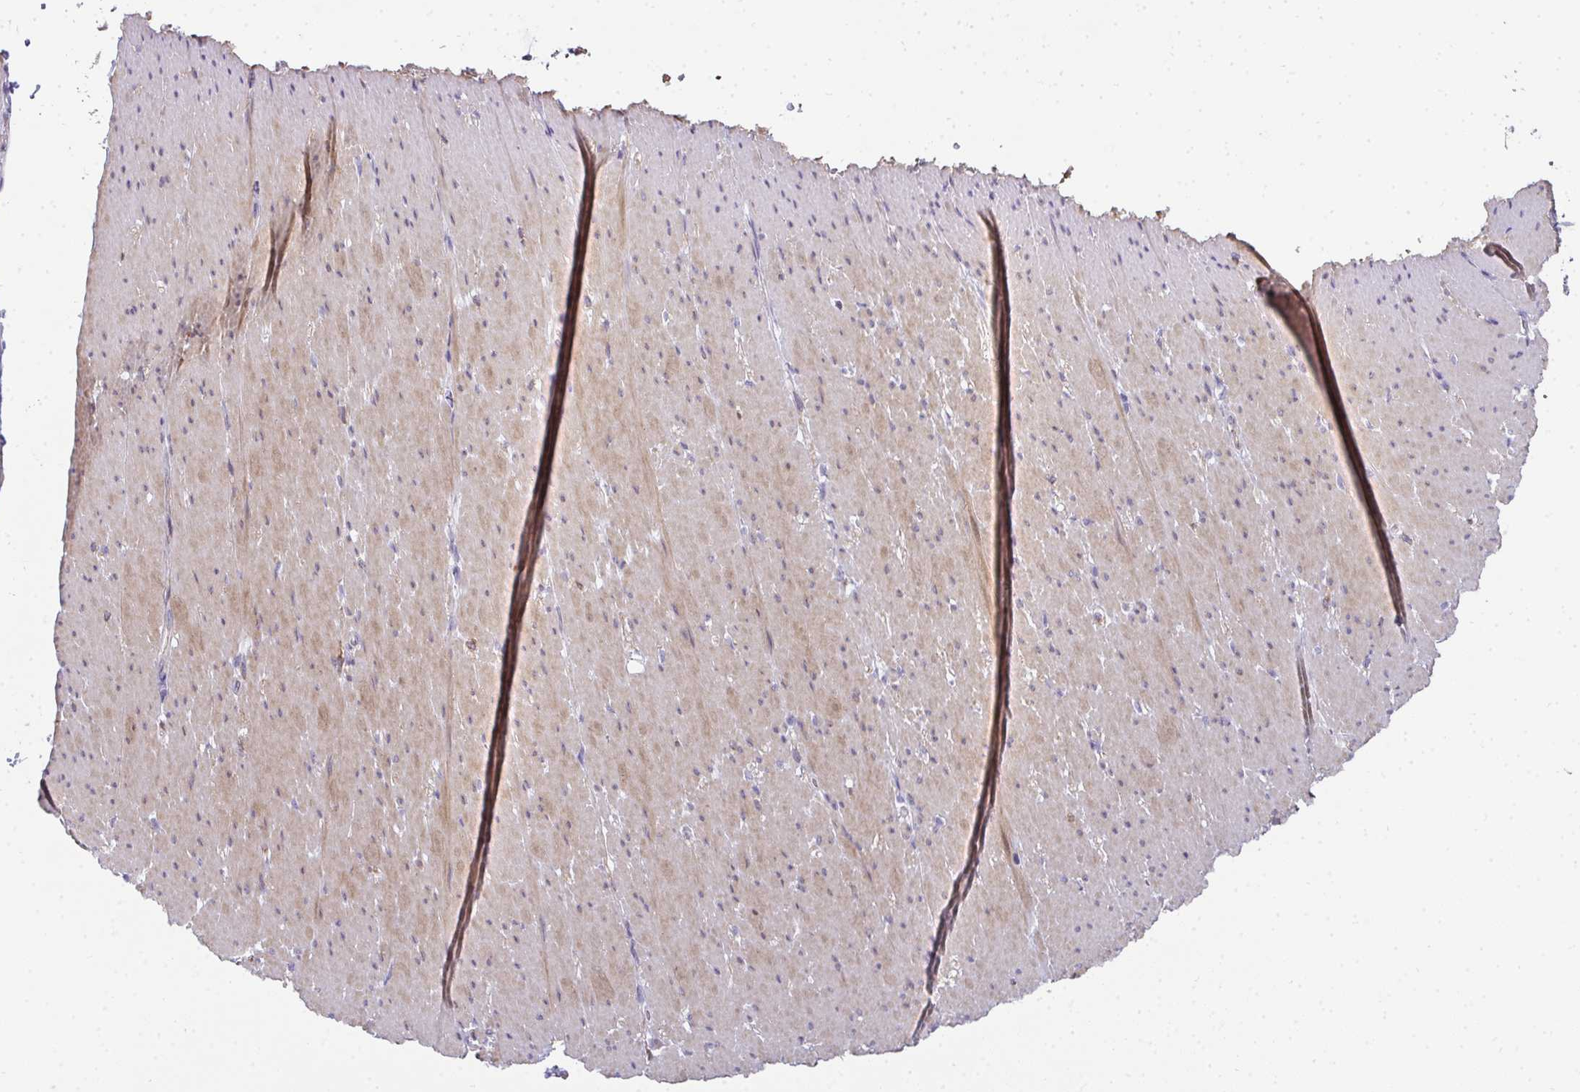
{"staining": {"intensity": "weak", "quantity": "25%-75%", "location": "cytoplasmic/membranous"}, "tissue": "smooth muscle", "cell_type": "Smooth muscle cells", "image_type": "normal", "snomed": [{"axis": "morphology", "description": "Normal tissue, NOS"}, {"axis": "topography", "description": "Smooth muscle"}, {"axis": "topography", "description": "Rectum"}], "caption": "DAB immunohistochemical staining of unremarkable smooth muscle shows weak cytoplasmic/membranous protein positivity in approximately 25%-75% of smooth muscle cells.", "gene": "AK5", "patient": {"sex": "male", "age": 53}}